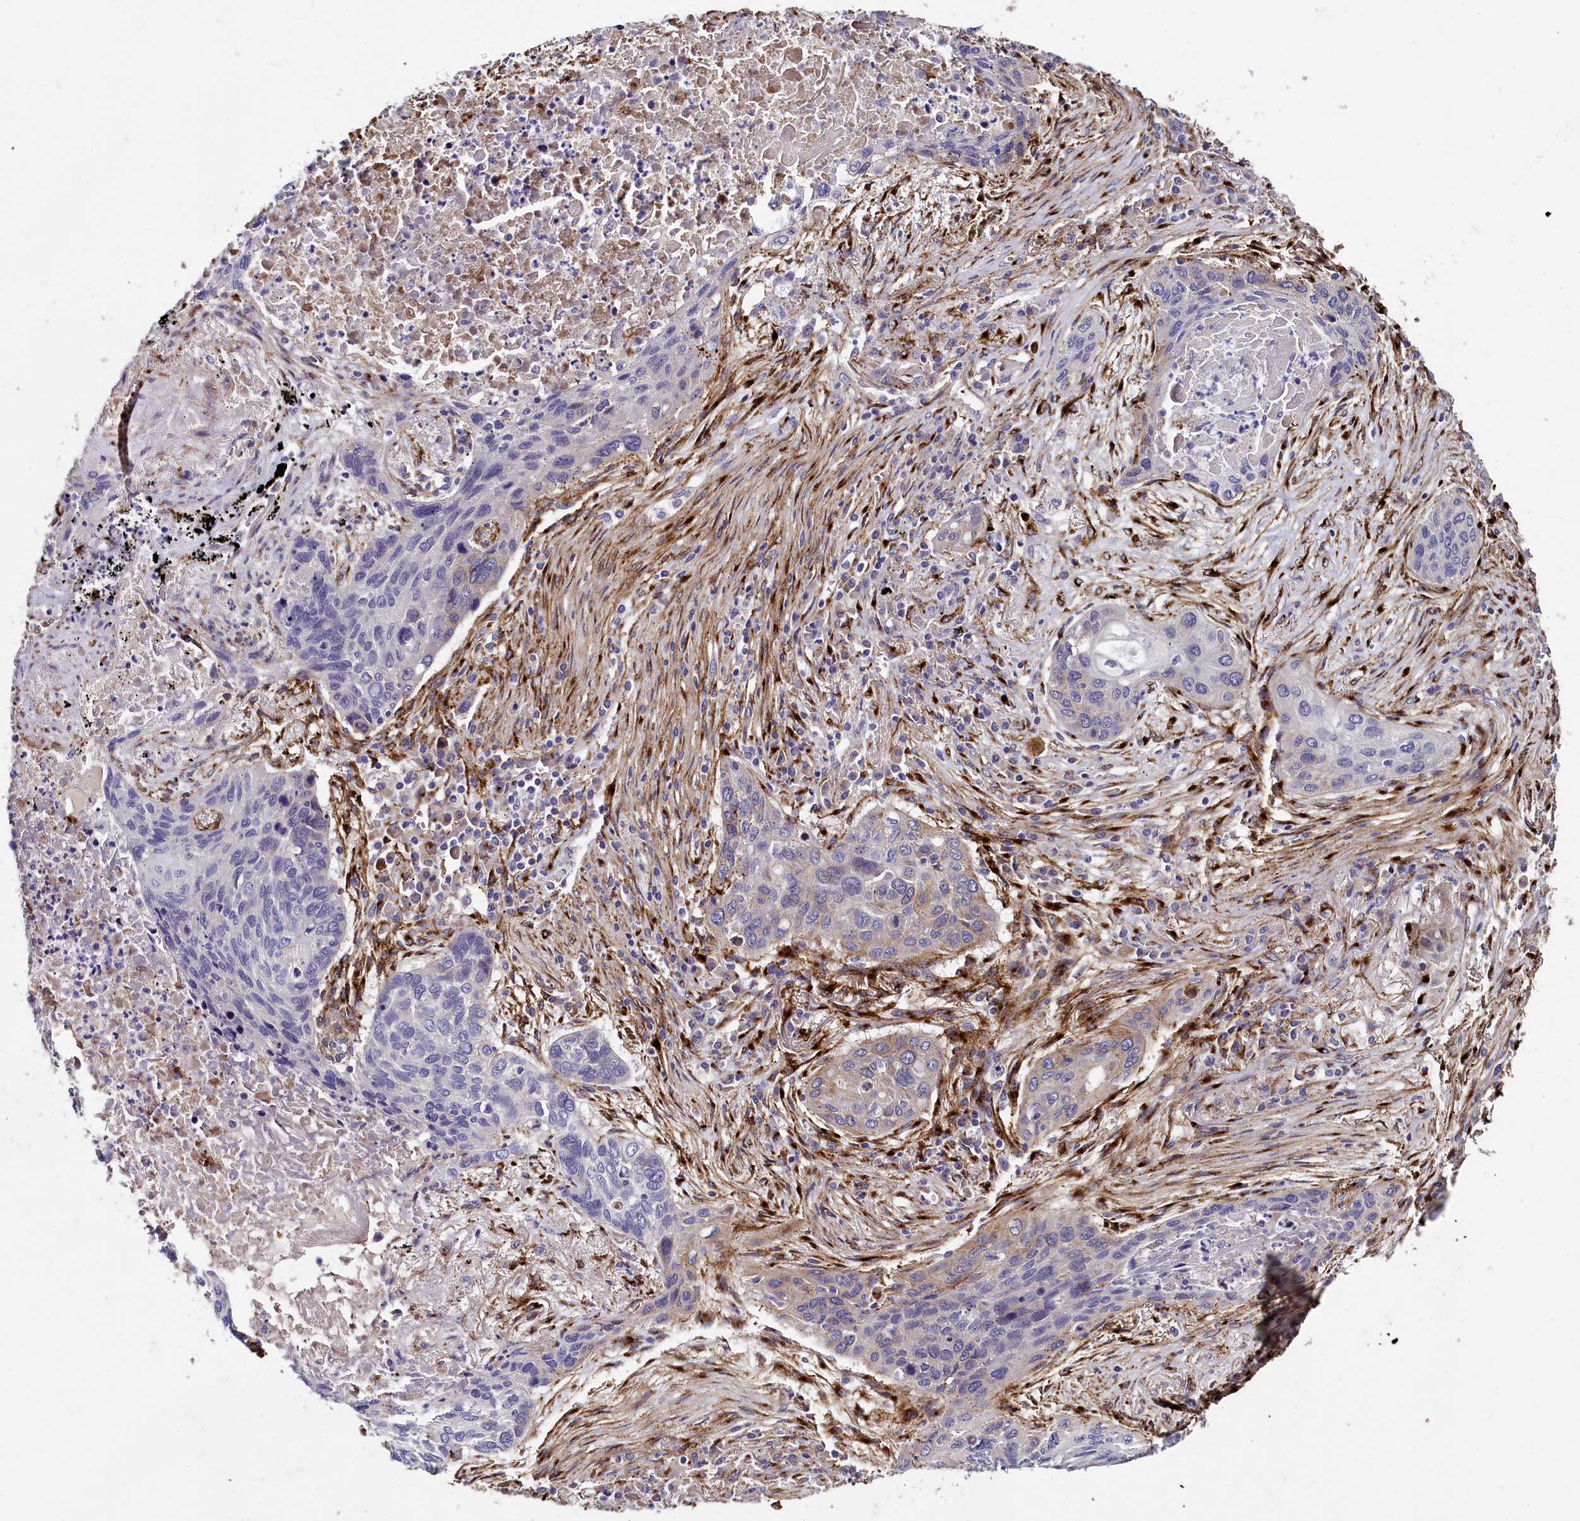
{"staining": {"intensity": "weak", "quantity": "<25%", "location": "cytoplasmic/membranous"}, "tissue": "lung cancer", "cell_type": "Tumor cells", "image_type": "cancer", "snomed": [{"axis": "morphology", "description": "Squamous cell carcinoma, NOS"}, {"axis": "topography", "description": "Lung"}], "caption": "Immunohistochemistry image of human lung squamous cell carcinoma stained for a protein (brown), which shows no staining in tumor cells.", "gene": "MRC2", "patient": {"sex": "female", "age": 63}}